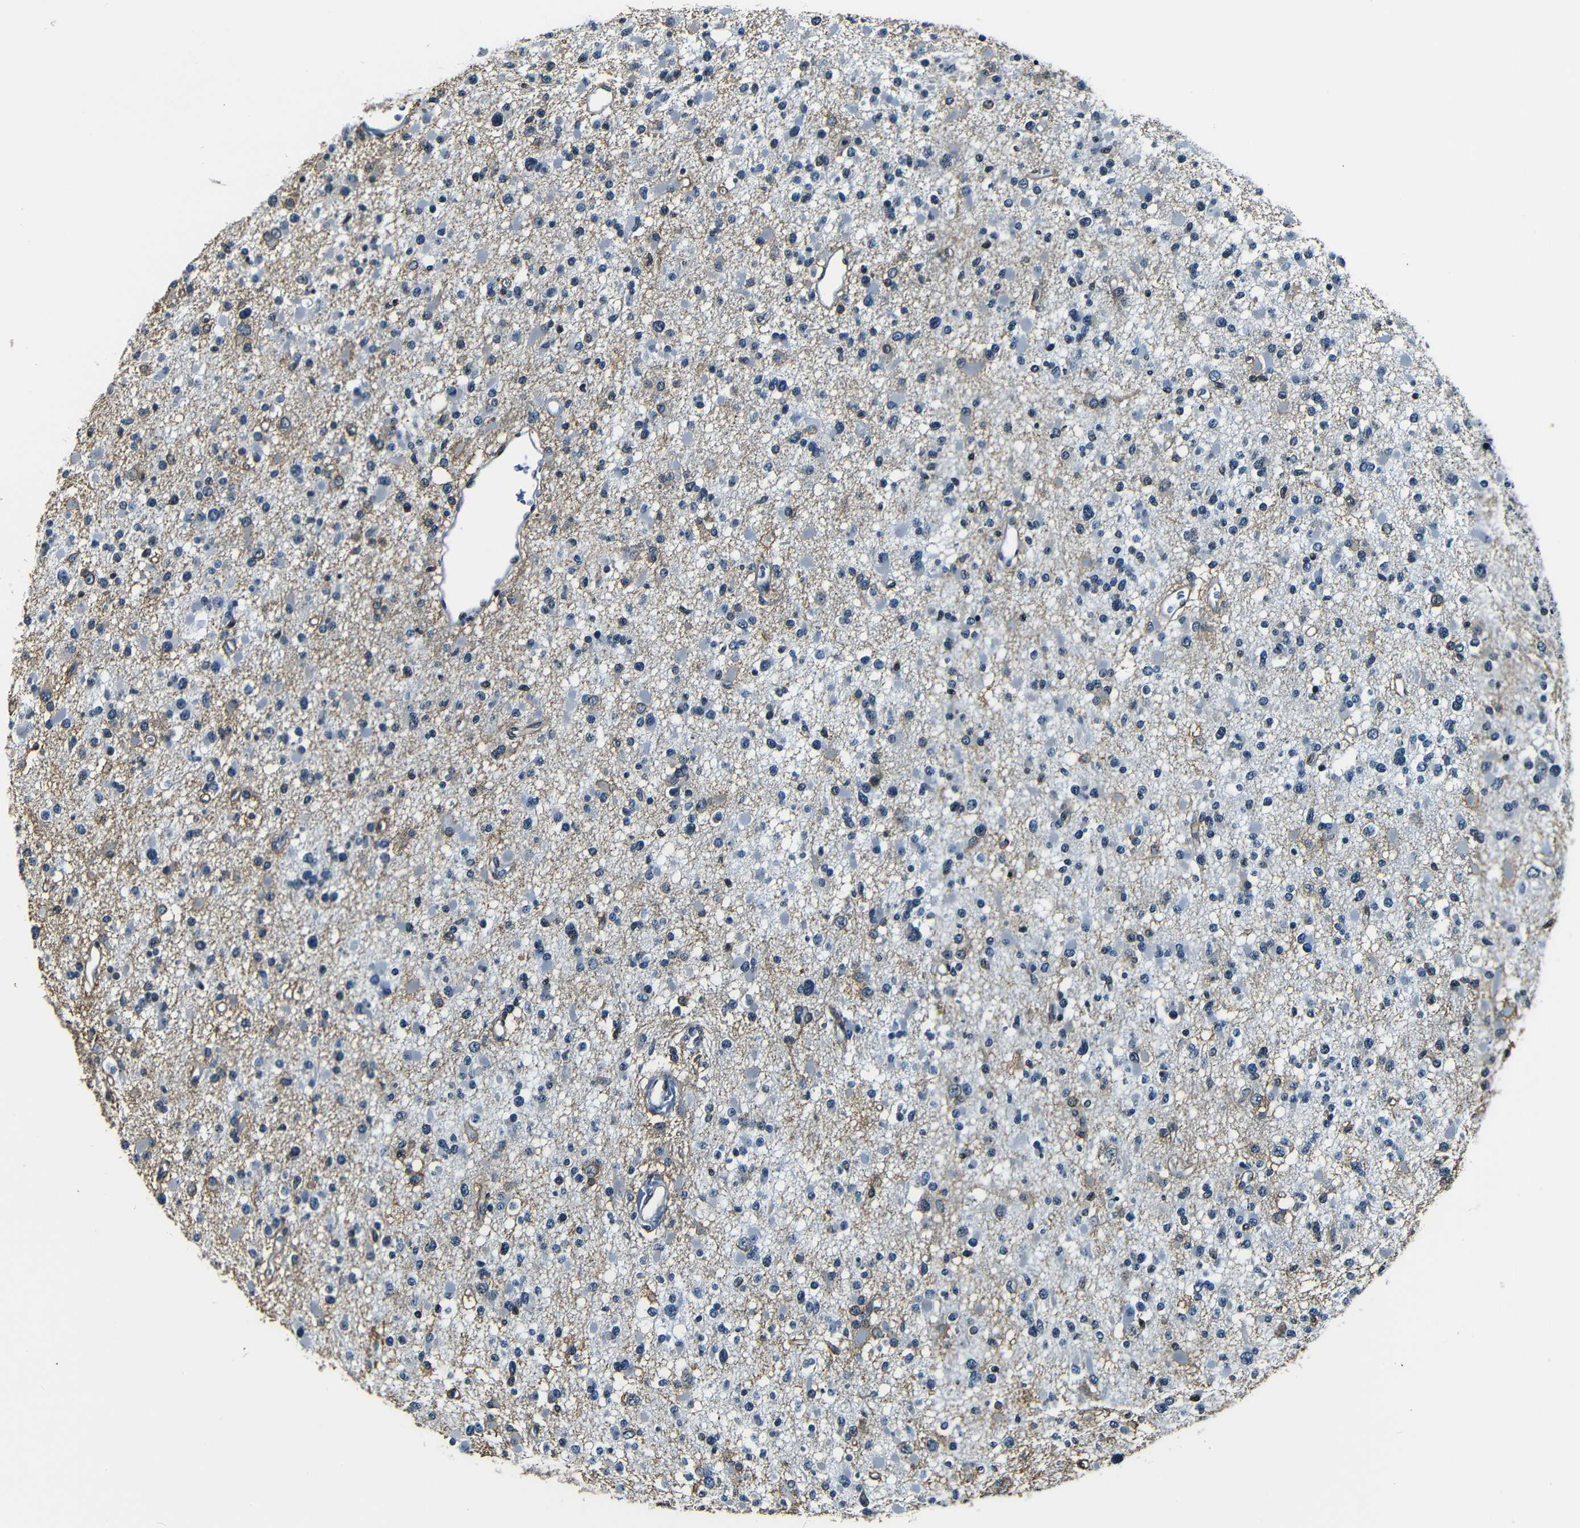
{"staining": {"intensity": "negative", "quantity": "none", "location": "none"}, "tissue": "glioma", "cell_type": "Tumor cells", "image_type": "cancer", "snomed": [{"axis": "morphology", "description": "Glioma, malignant, Low grade"}, {"axis": "topography", "description": "Brain"}], "caption": "DAB (3,3'-diaminobenzidine) immunohistochemical staining of glioma exhibits no significant expression in tumor cells.", "gene": "NCBP3", "patient": {"sex": "female", "age": 22}}